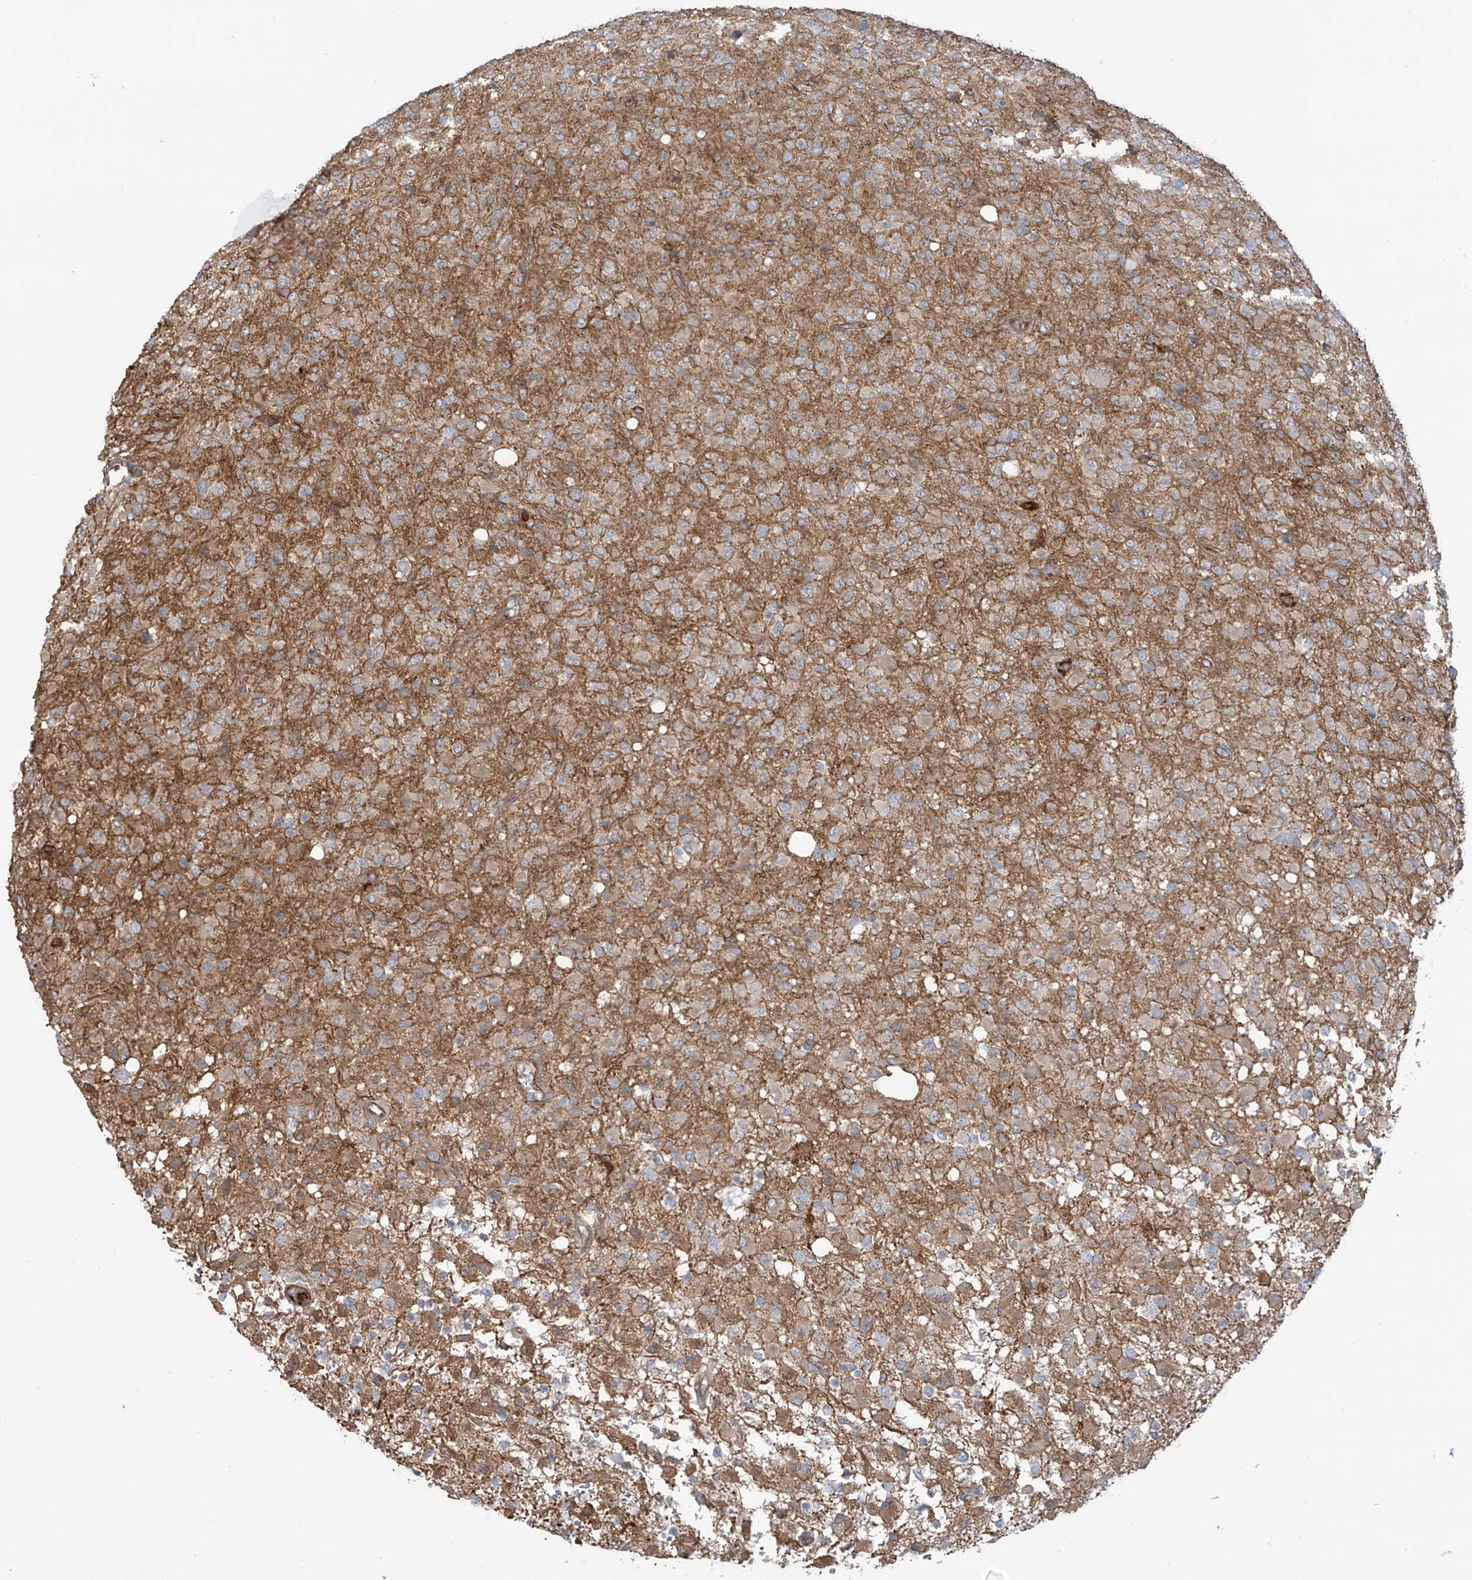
{"staining": {"intensity": "weak", "quantity": "25%-75%", "location": "cytoplasmic/membranous"}, "tissue": "glioma", "cell_type": "Tumor cells", "image_type": "cancer", "snomed": [{"axis": "morphology", "description": "Glioma, malignant, High grade"}, {"axis": "topography", "description": "Brain"}], "caption": "A micrograph of glioma stained for a protein exhibits weak cytoplasmic/membranous brown staining in tumor cells. (DAB IHC, brown staining for protein, blue staining for nuclei).", "gene": "SLC9A2", "patient": {"sex": "female", "age": 57}}